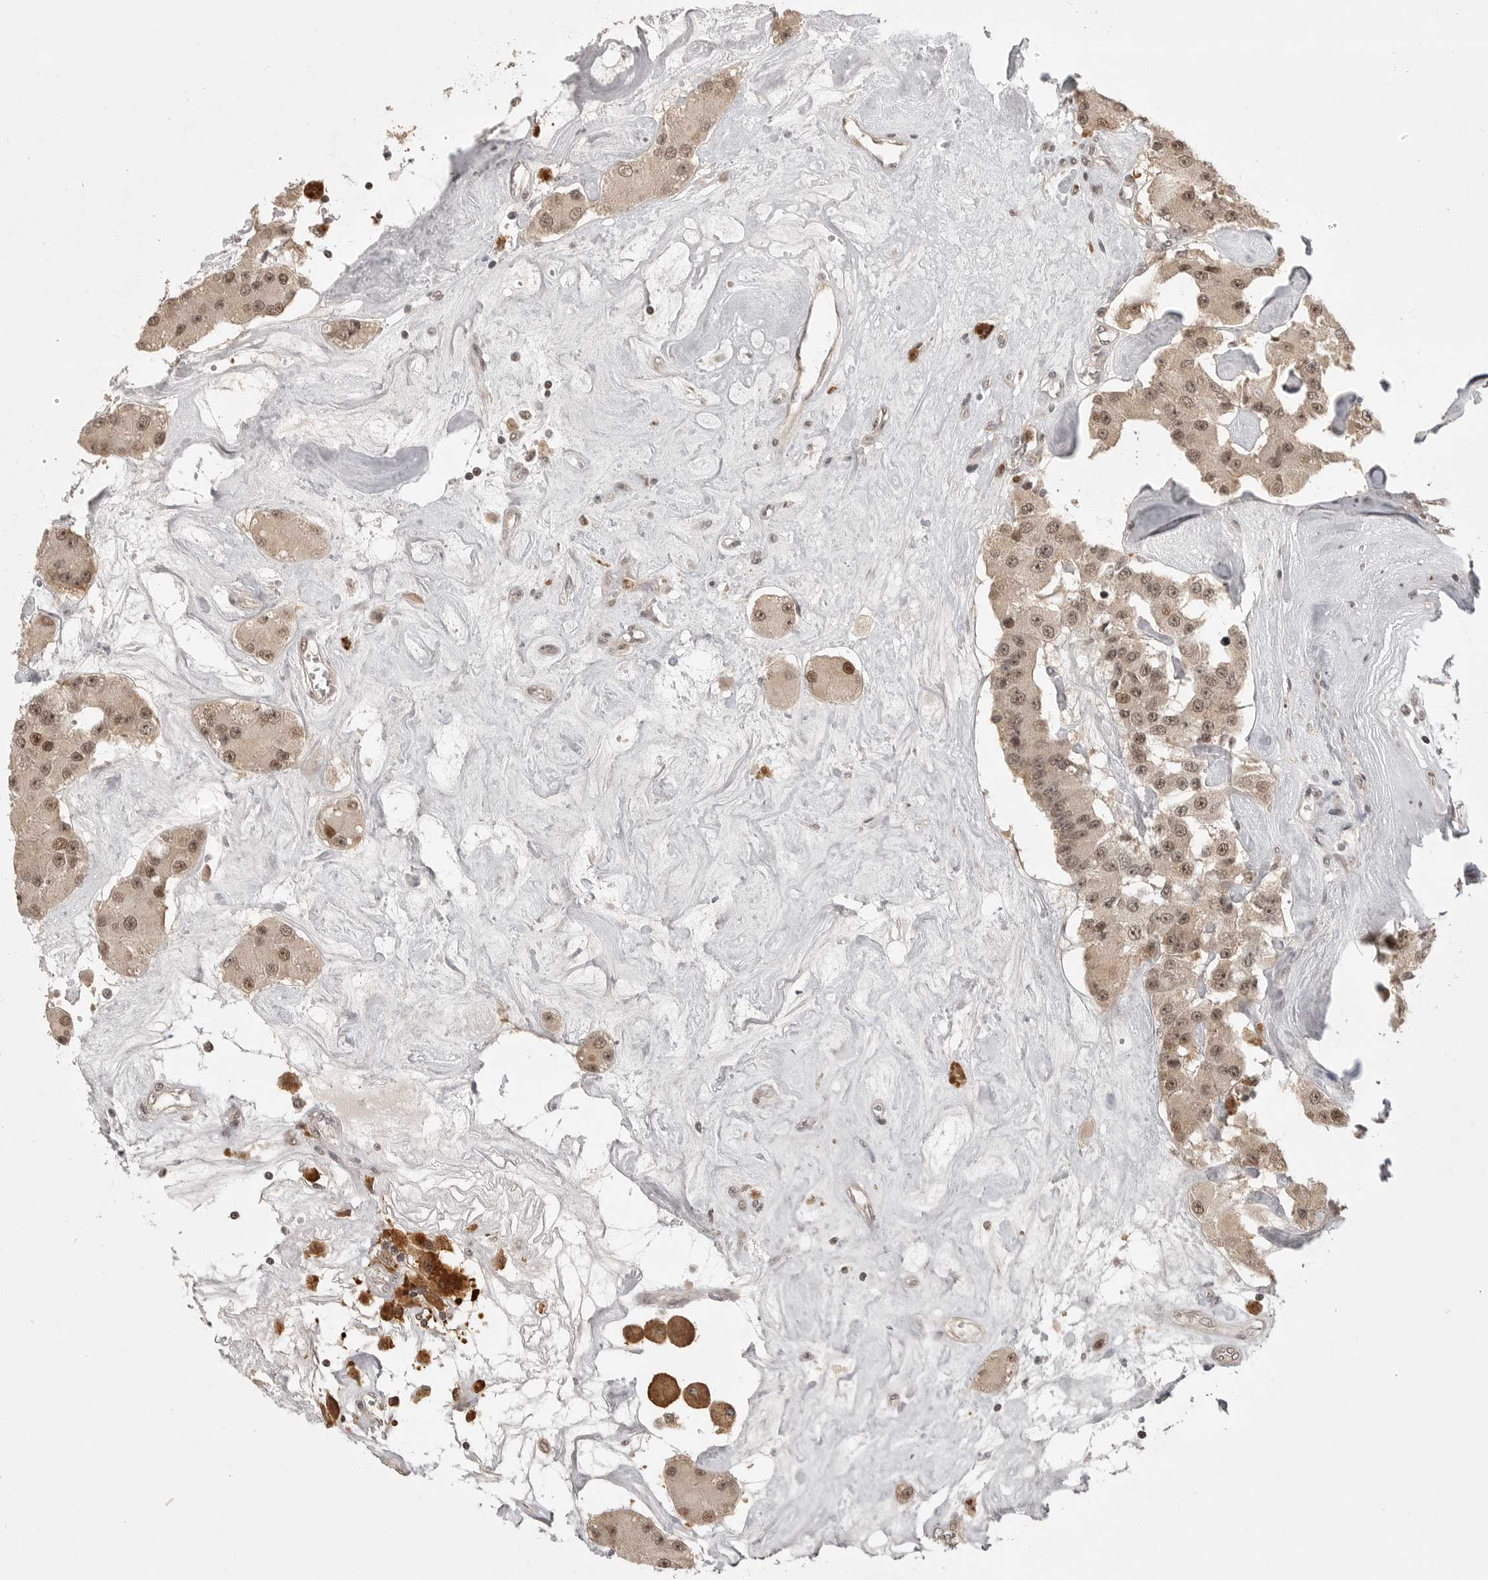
{"staining": {"intensity": "moderate", "quantity": ">75%", "location": "nuclear"}, "tissue": "carcinoid", "cell_type": "Tumor cells", "image_type": "cancer", "snomed": [{"axis": "morphology", "description": "Carcinoid, malignant, NOS"}, {"axis": "topography", "description": "Pancreas"}], "caption": "A medium amount of moderate nuclear expression is appreciated in about >75% of tumor cells in malignant carcinoid tissue.", "gene": "PEG3", "patient": {"sex": "male", "age": 41}}